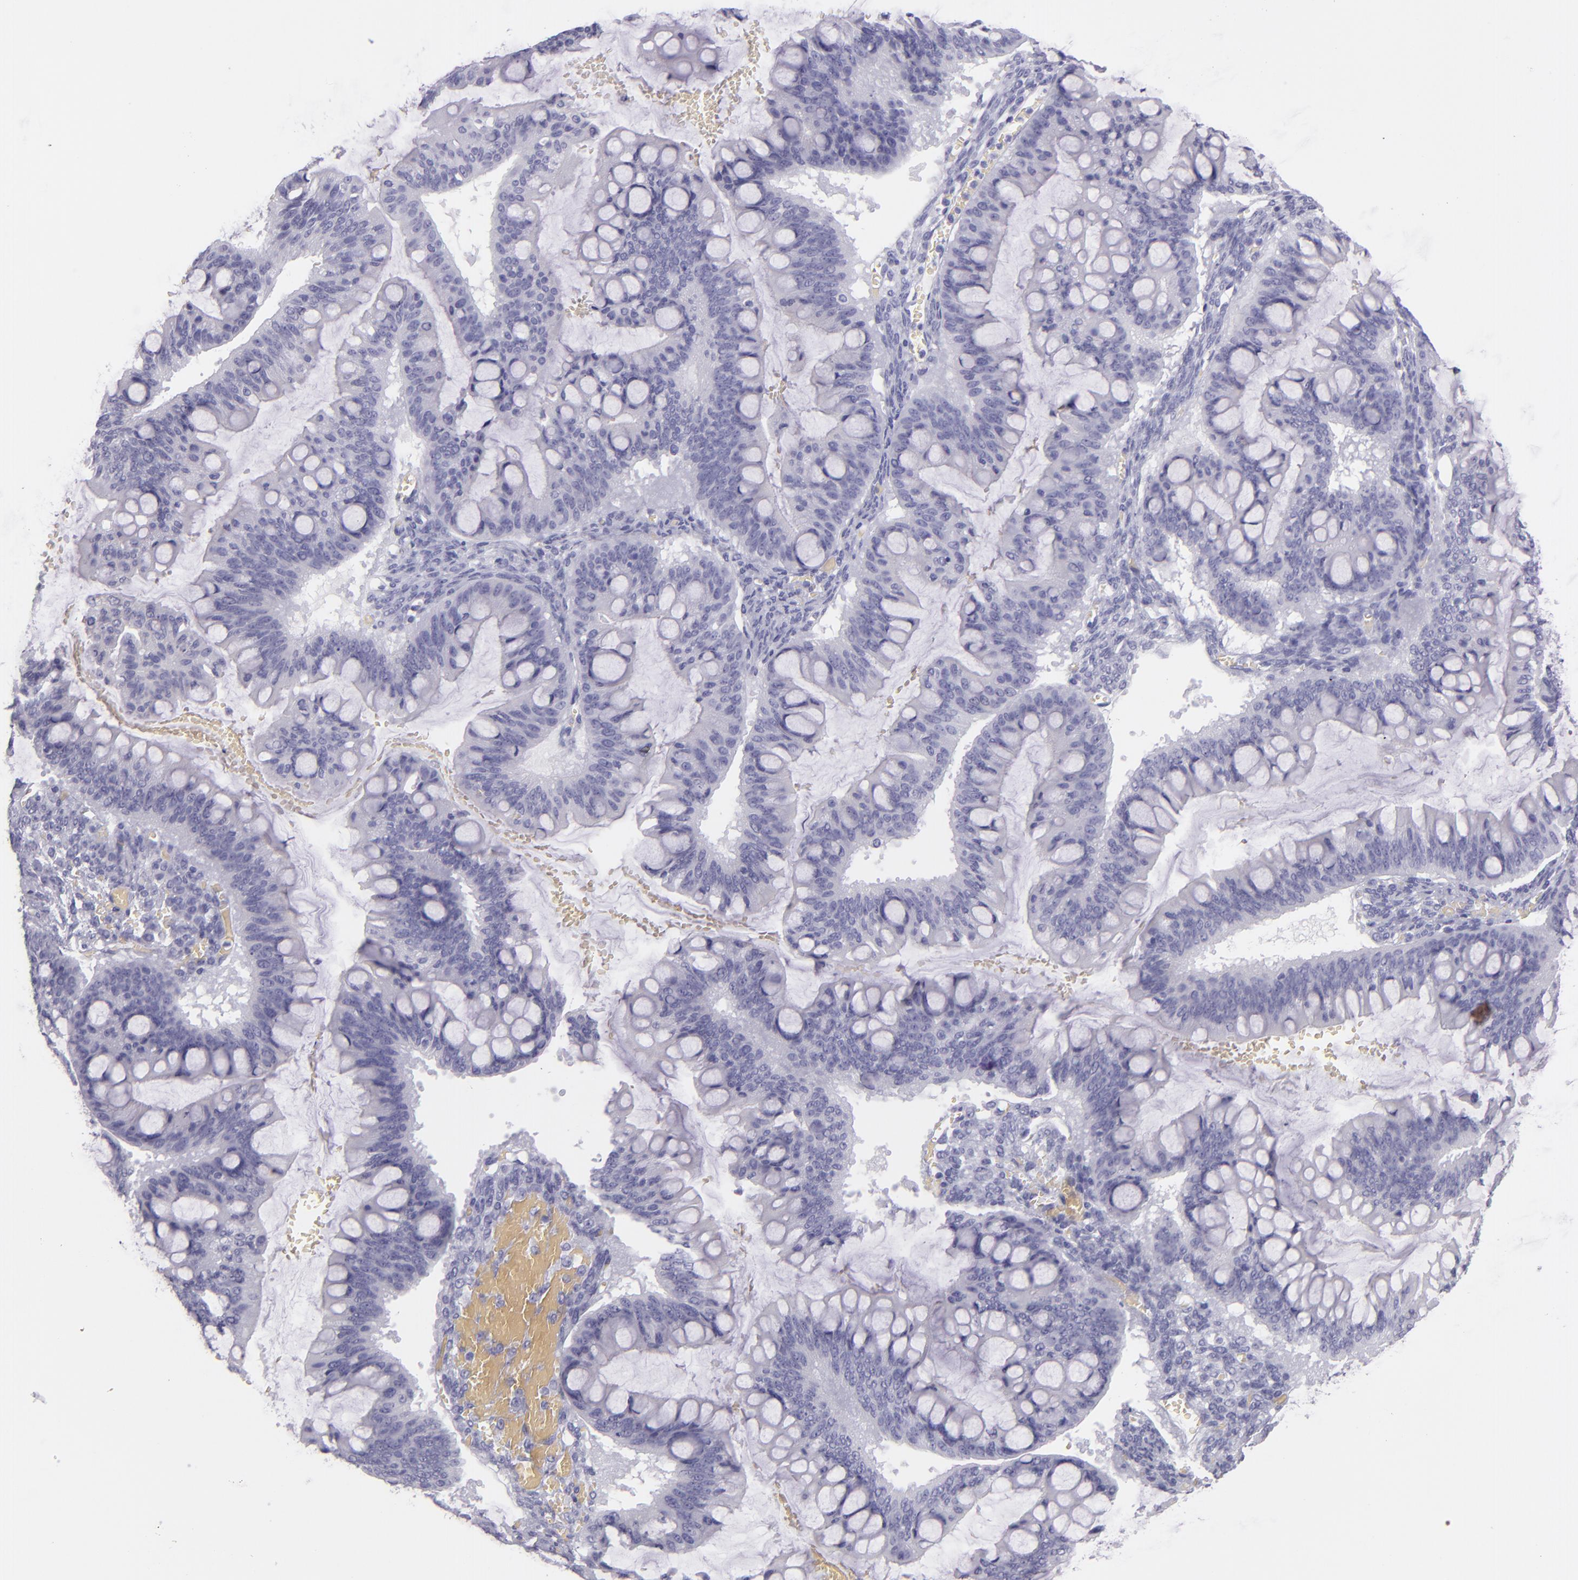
{"staining": {"intensity": "negative", "quantity": "none", "location": "none"}, "tissue": "ovarian cancer", "cell_type": "Tumor cells", "image_type": "cancer", "snomed": [{"axis": "morphology", "description": "Cystadenocarcinoma, mucinous, NOS"}, {"axis": "topography", "description": "Ovary"}], "caption": "The IHC image has no significant expression in tumor cells of ovarian cancer tissue. Nuclei are stained in blue.", "gene": "CR2", "patient": {"sex": "female", "age": 73}}